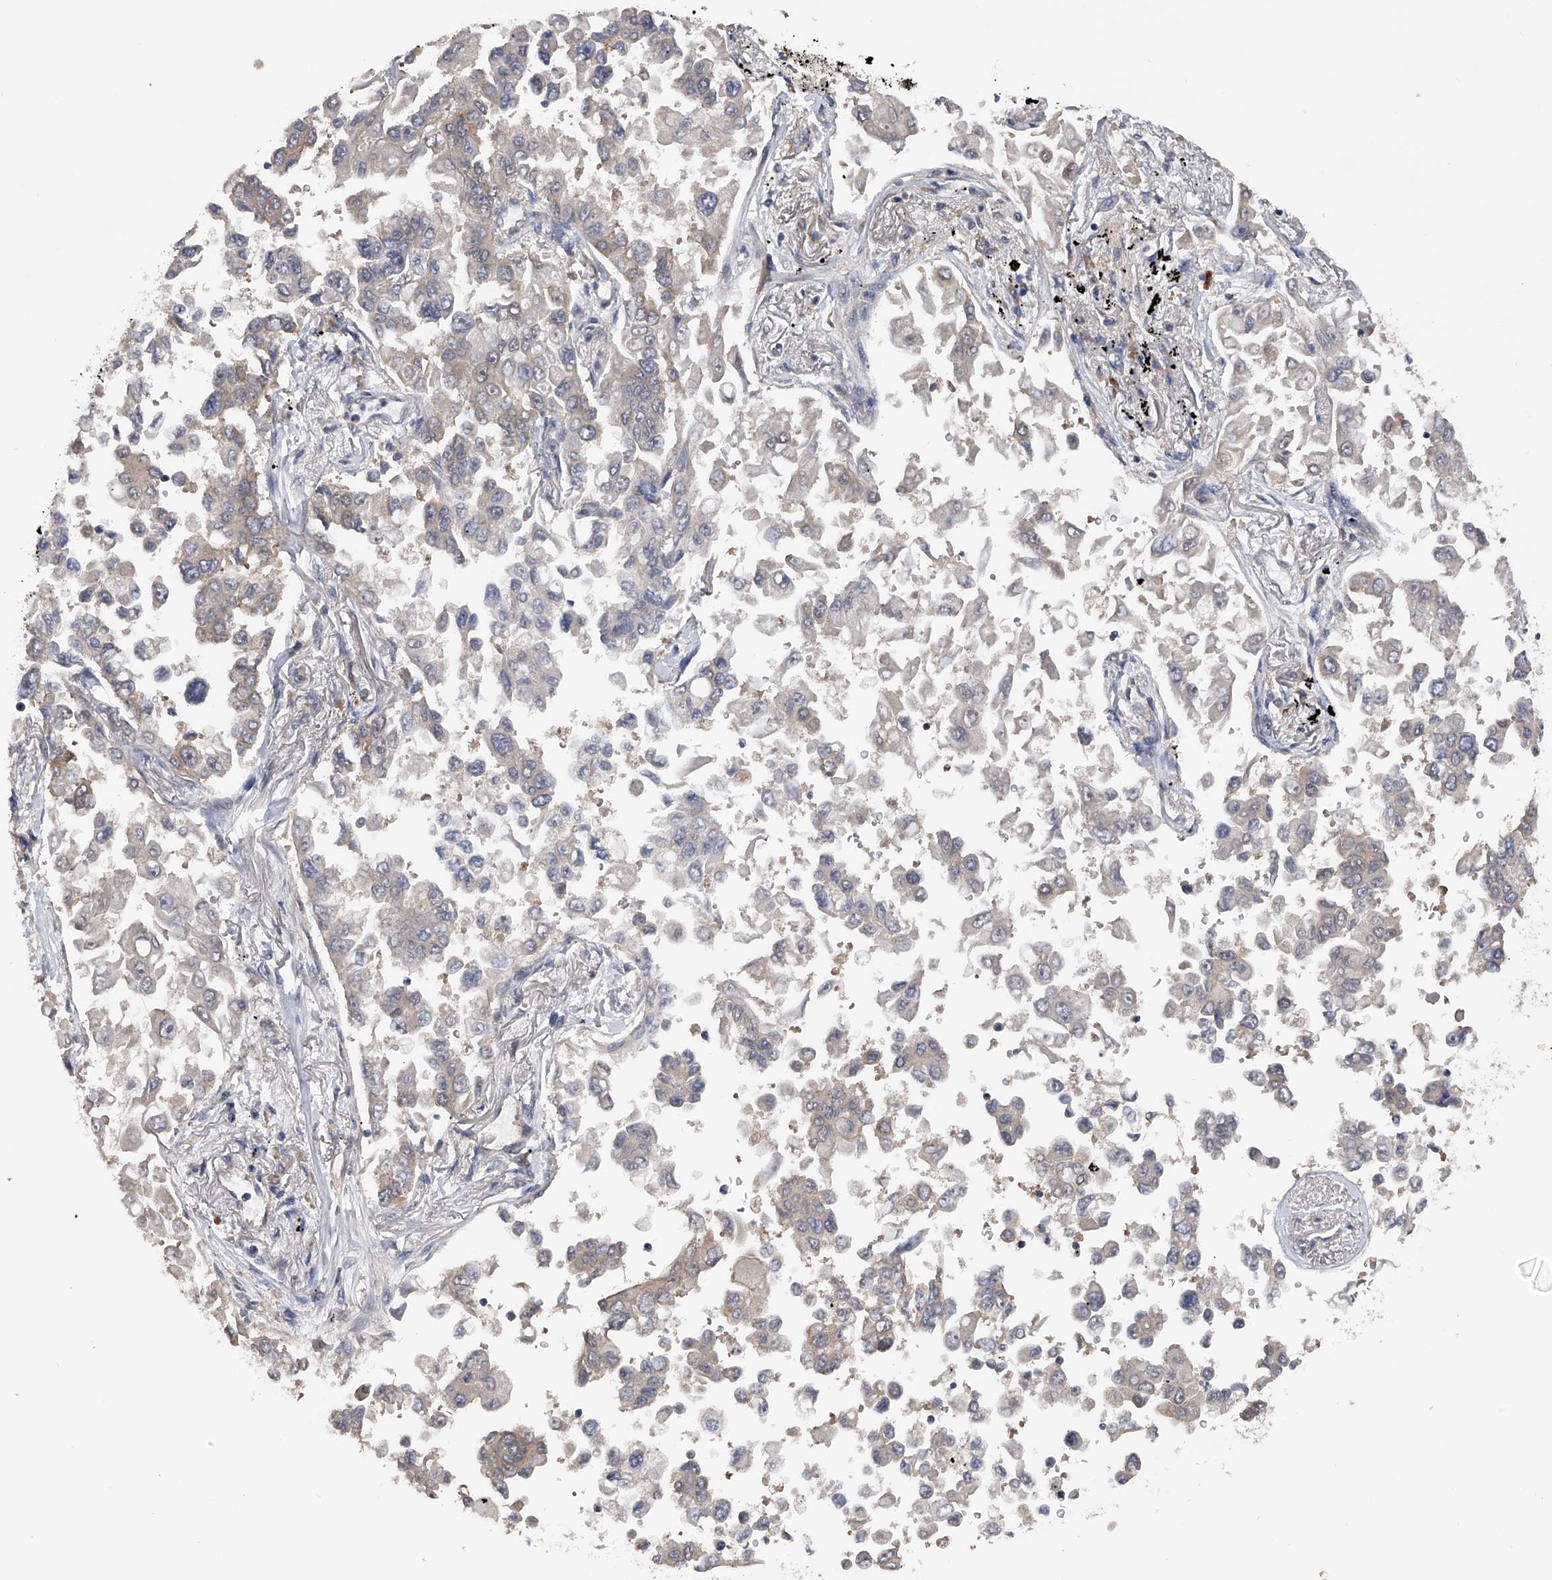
{"staining": {"intensity": "negative", "quantity": "none", "location": "none"}, "tissue": "lung cancer", "cell_type": "Tumor cells", "image_type": "cancer", "snomed": [{"axis": "morphology", "description": "Adenocarcinoma, NOS"}, {"axis": "topography", "description": "Lung"}], "caption": "This is a micrograph of immunohistochemistry (IHC) staining of lung cancer (adenocarcinoma), which shows no expression in tumor cells.", "gene": "CFAP298", "patient": {"sex": "female", "age": 67}}